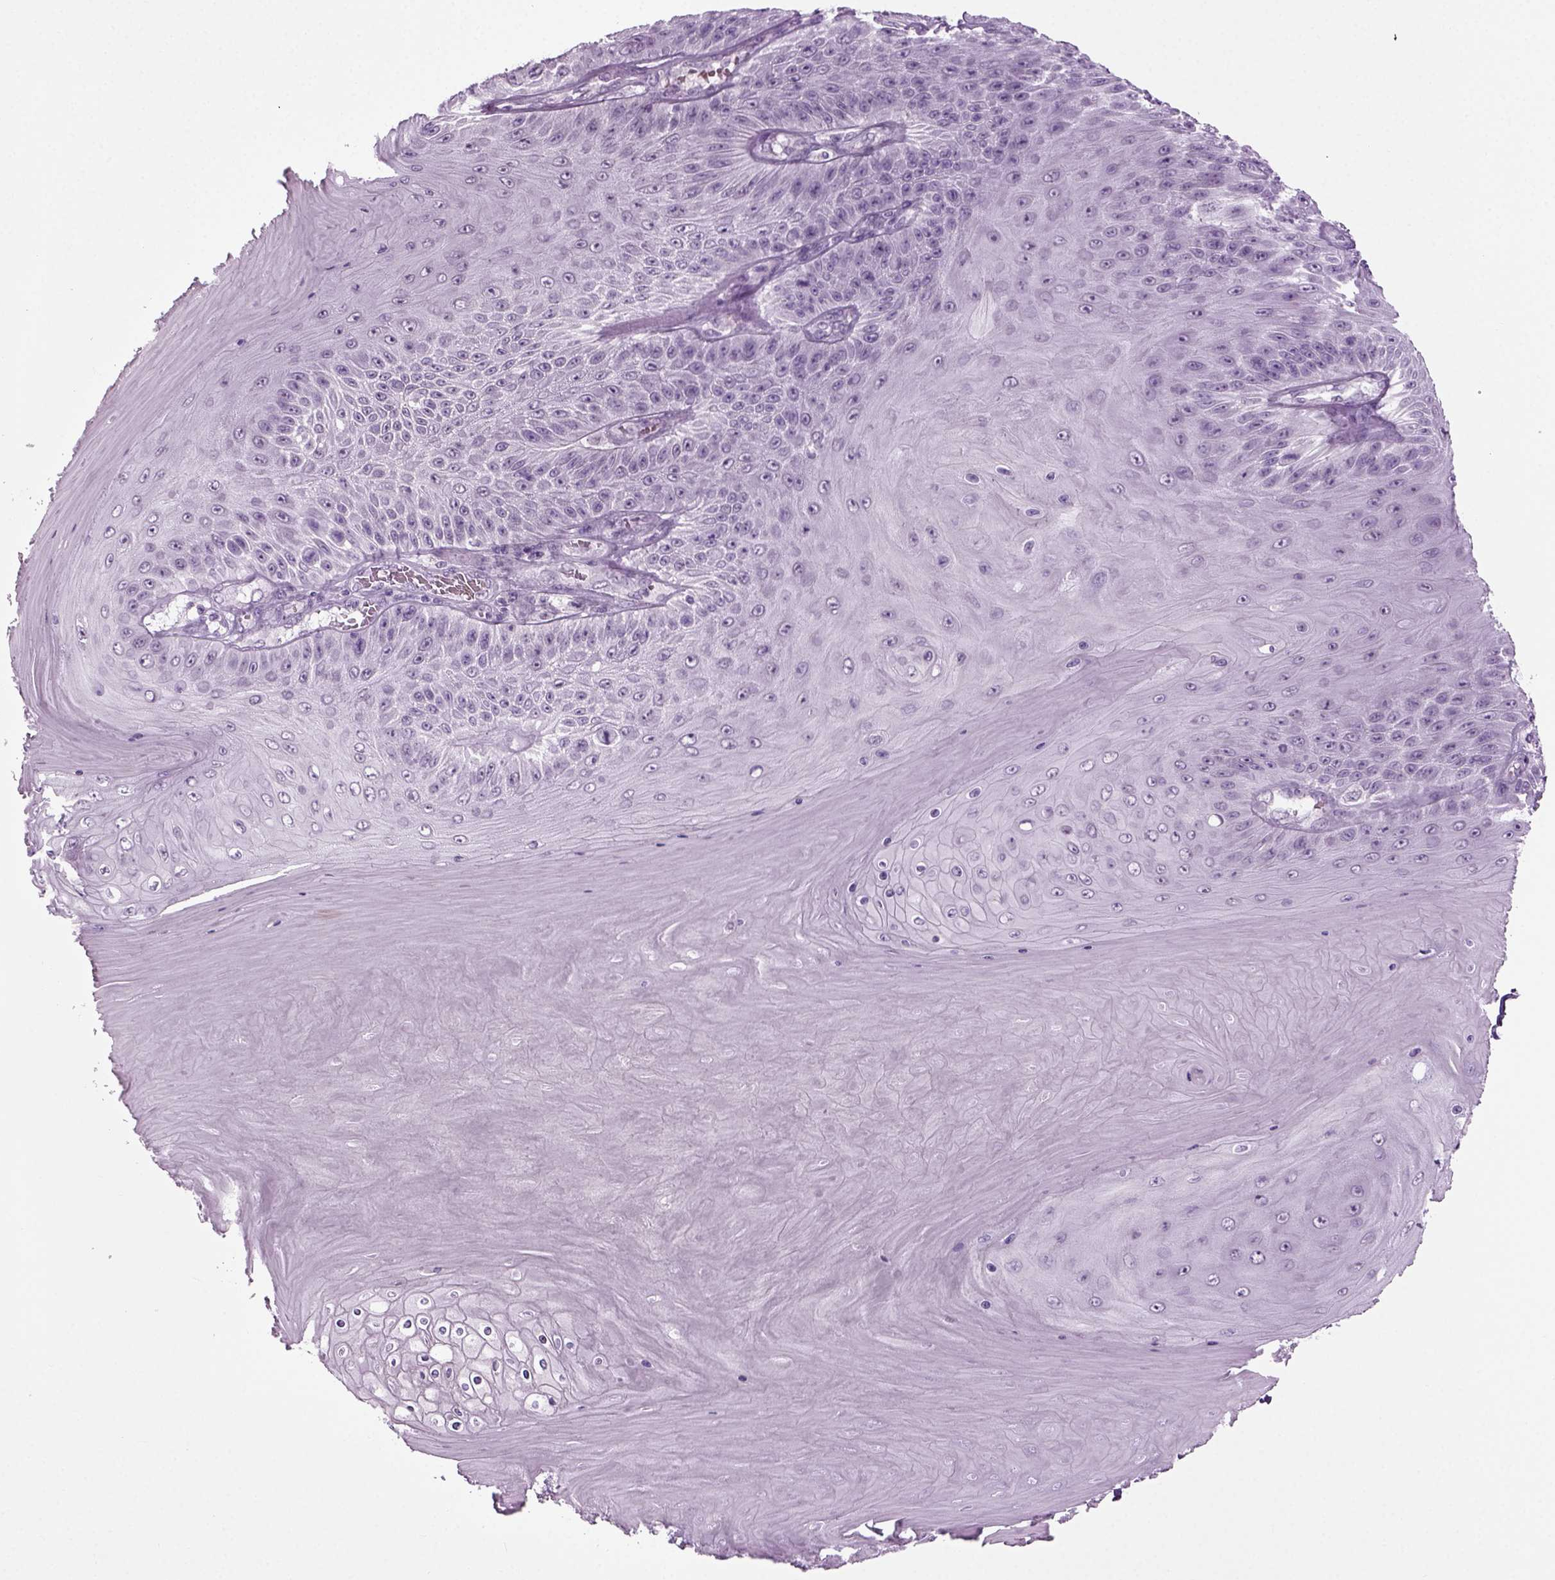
{"staining": {"intensity": "negative", "quantity": "none", "location": "none"}, "tissue": "skin cancer", "cell_type": "Tumor cells", "image_type": "cancer", "snomed": [{"axis": "morphology", "description": "Squamous cell carcinoma, NOS"}, {"axis": "topography", "description": "Skin"}], "caption": "A histopathology image of squamous cell carcinoma (skin) stained for a protein reveals no brown staining in tumor cells.", "gene": "ZC2HC1C", "patient": {"sex": "male", "age": 62}}